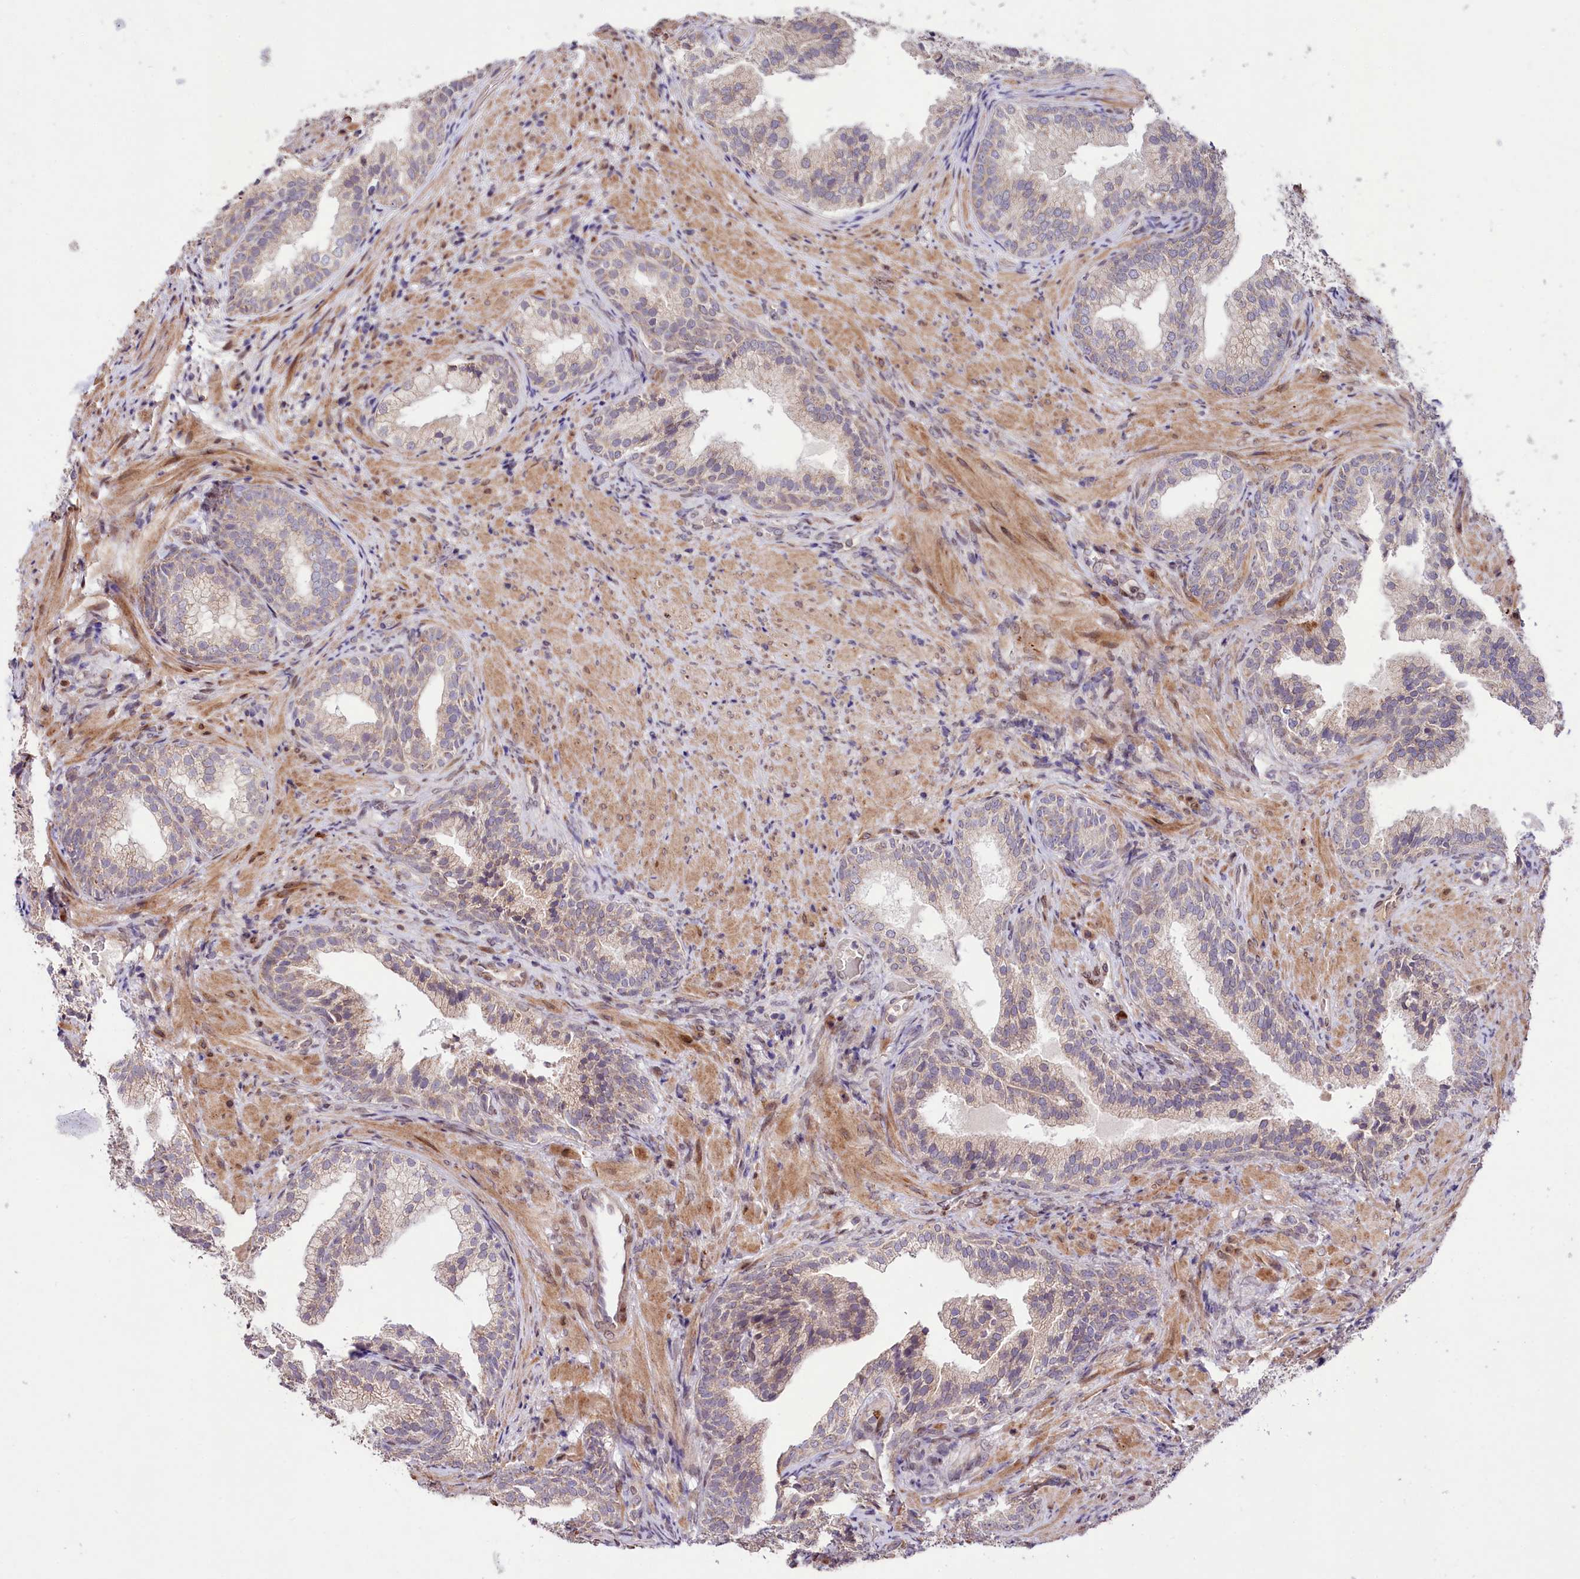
{"staining": {"intensity": "weak", "quantity": "25%-75%", "location": "cytoplasmic/membranous"}, "tissue": "prostate", "cell_type": "Glandular cells", "image_type": "normal", "snomed": [{"axis": "morphology", "description": "Normal tissue, NOS"}, {"axis": "topography", "description": "Prostate"}], "caption": "Brown immunohistochemical staining in unremarkable human prostate exhibits weak cytoplasmic/membranous expression in about 25%-75% of glandular cells. Ihc stains the protein in brown and the nuclei are stained blue.", "gene": "ZNF226", "patient": {"sex": "male", "age": 76}}